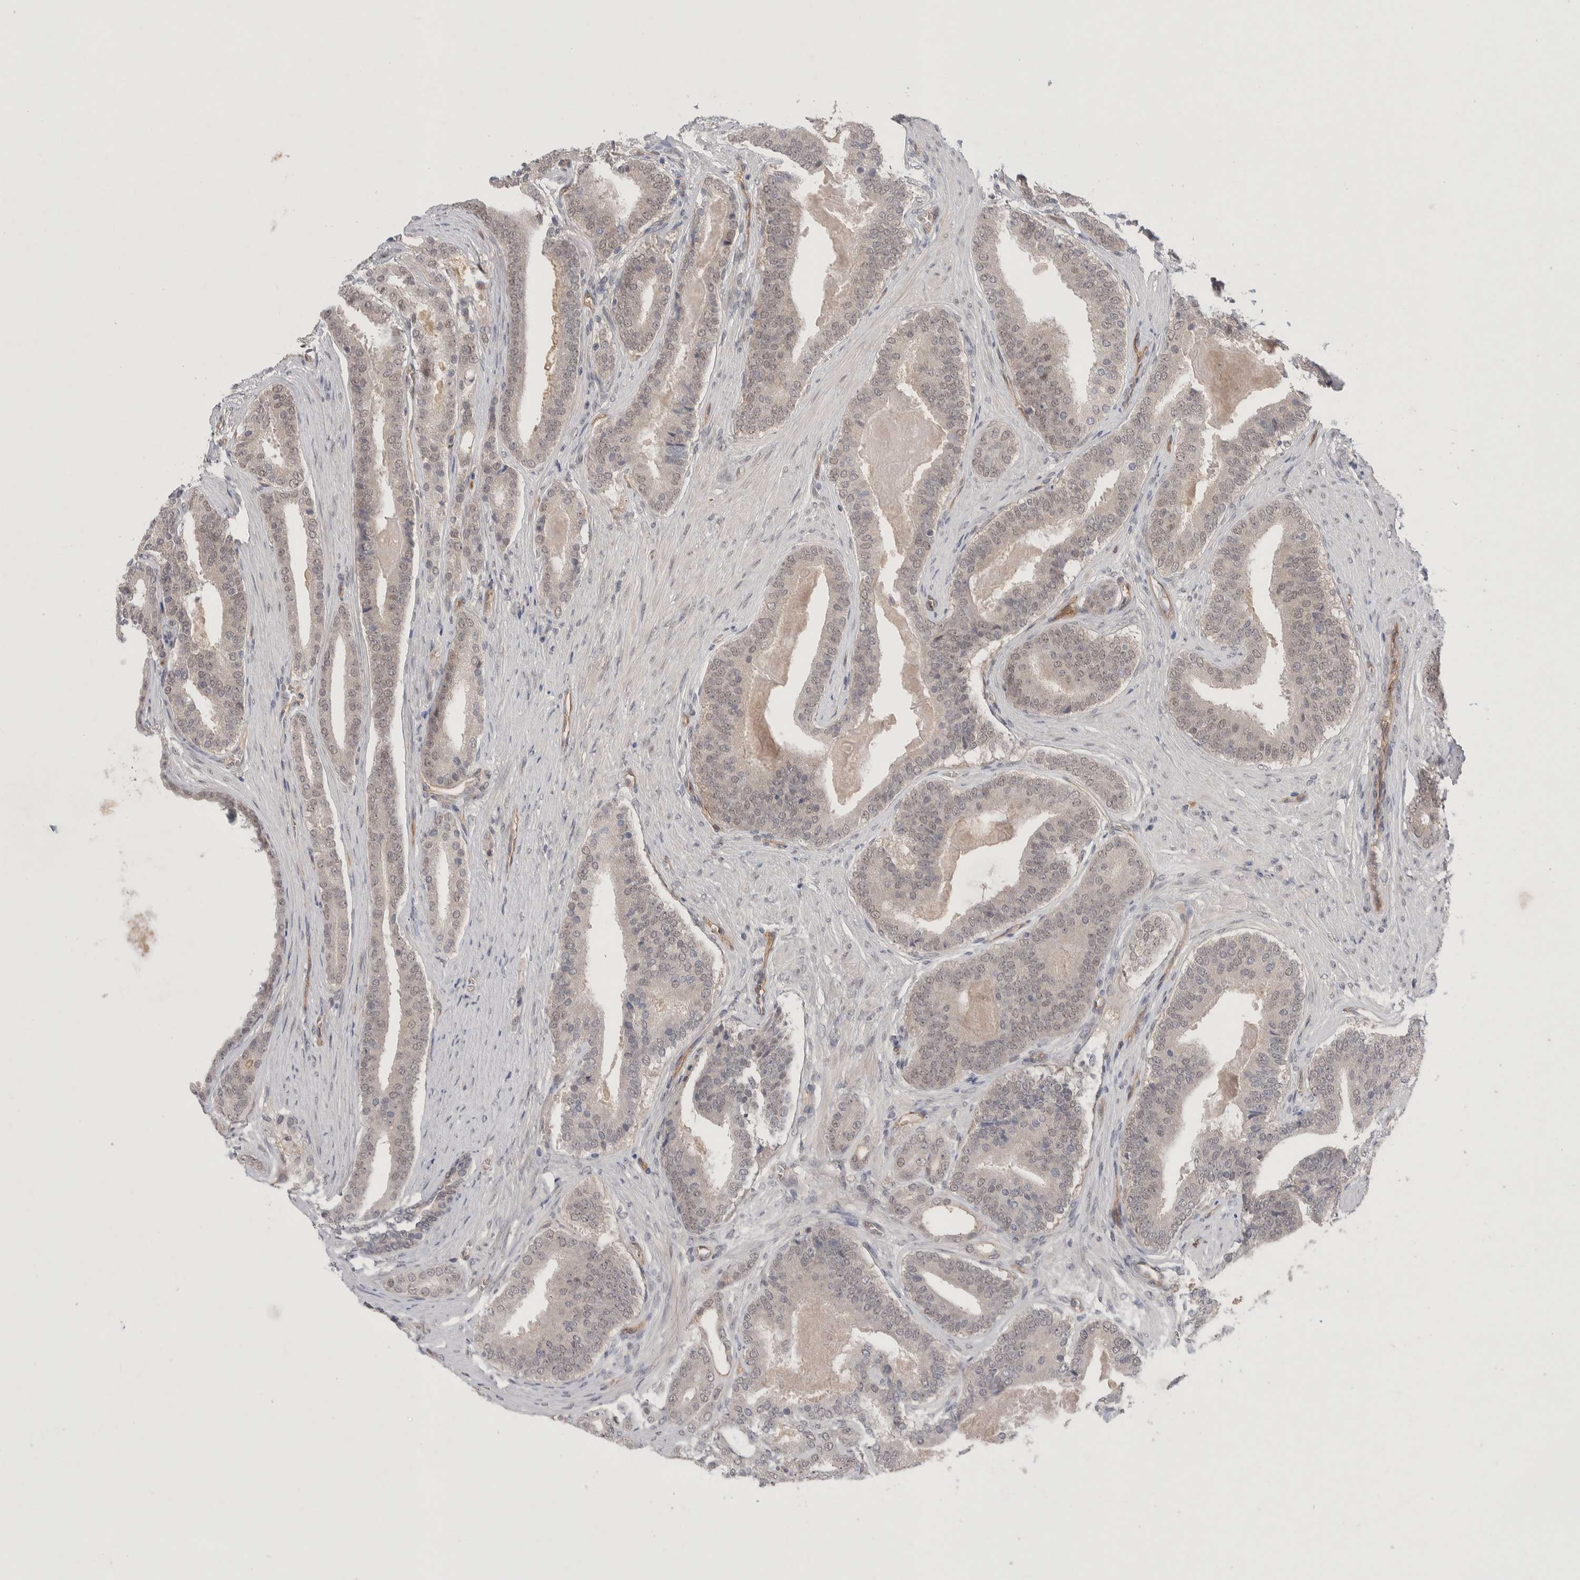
{"staining": {"intensity": "negative", "quantity": "none", "location": "none"}, "tissue": "prostate cancer", "cell_type": "Tumor cells", "image_type": "cancer", "snomed": [{"axis": "morphology", "description": "Adenocarcinoma, High grade"}, {"axis": "topography", "description": "Prostate"}], "caption": "Immunohistochemistry of human prostate adenocarcinoma (high-grade) exhibits no staining in tumor cells. Nuclei are stained in blue.", "gene": "ZNF704", "patient": {"sex": "male", "age": 60}}